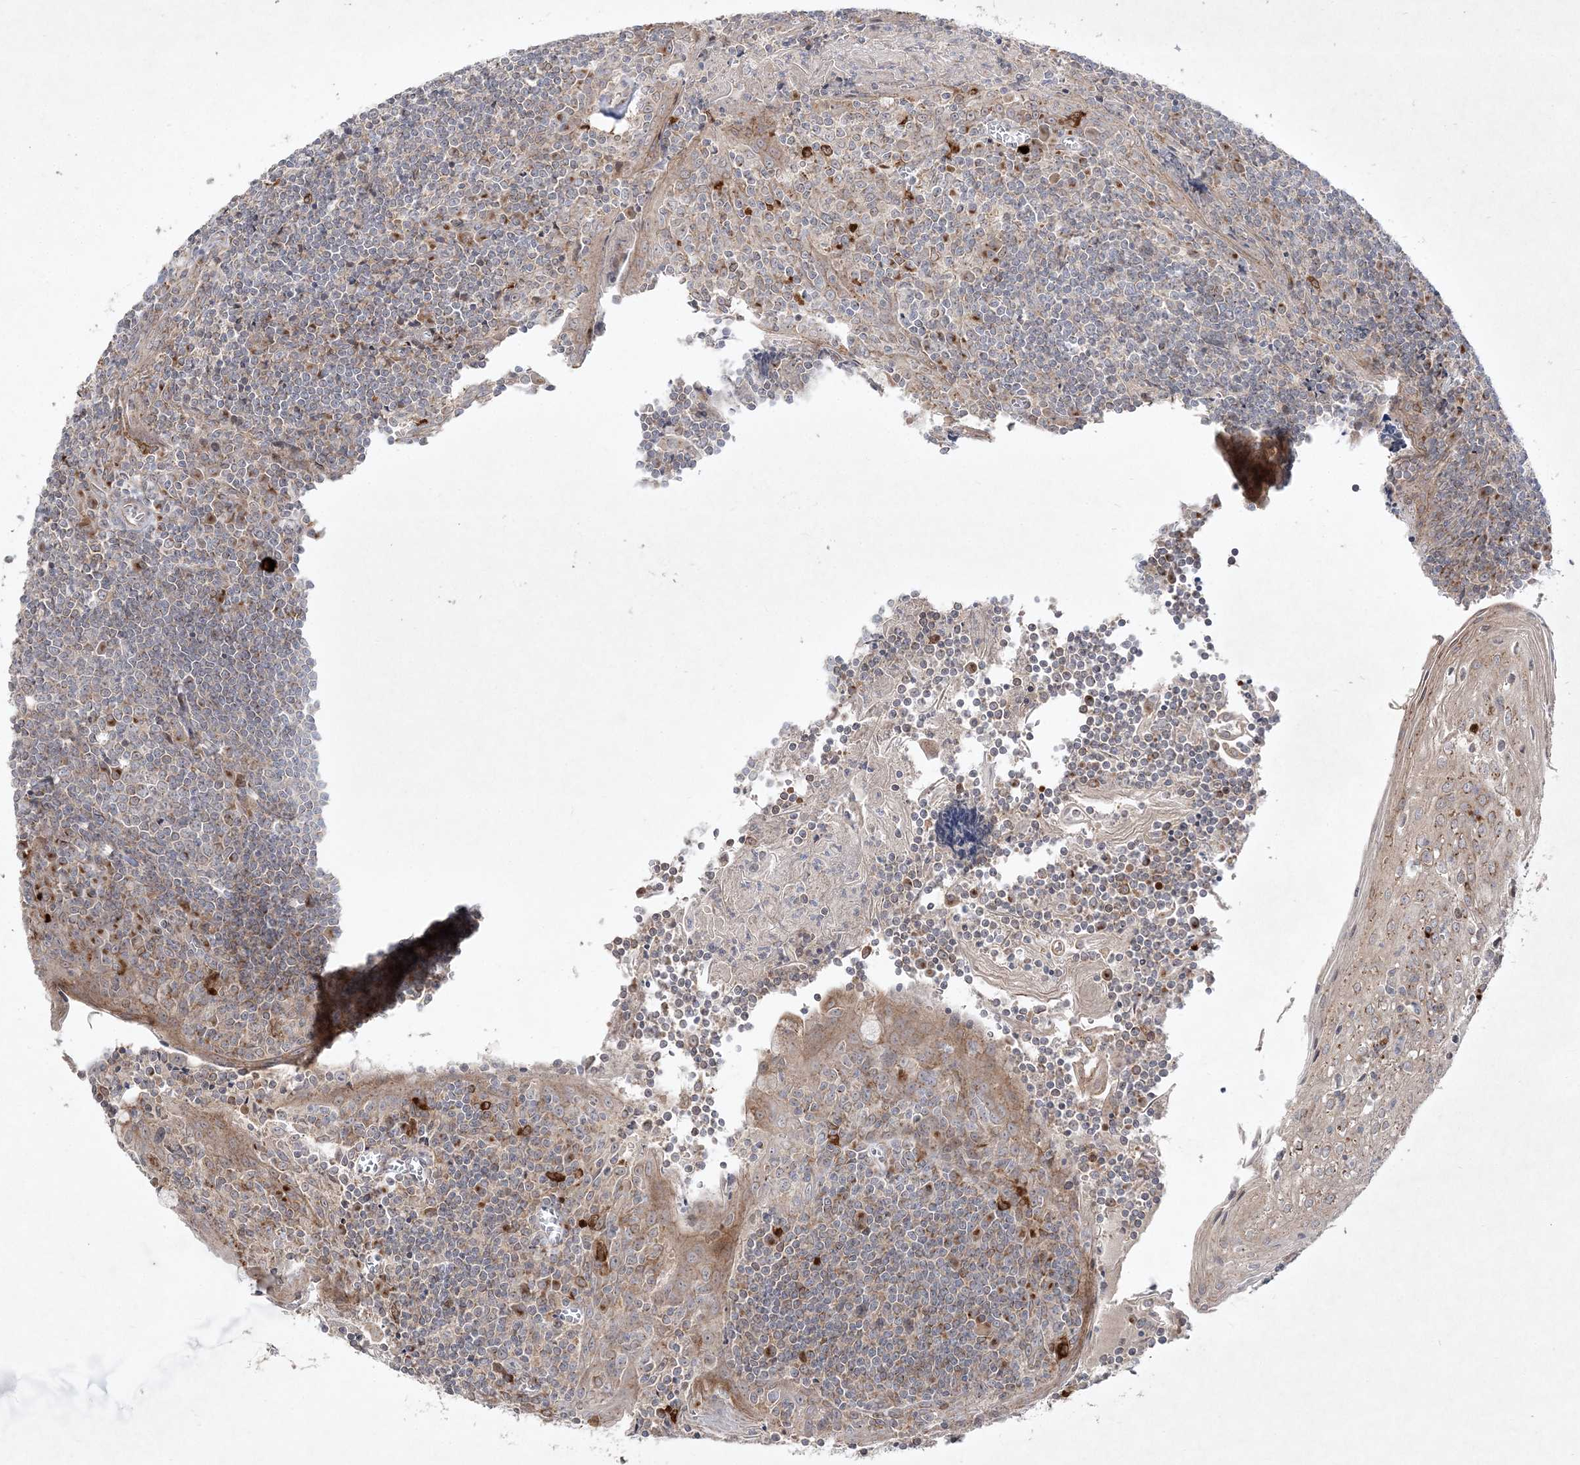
{"staining": {"intensity": "negative", "quantity": "none", "location": "none"}, "tissue": "tonsil", "cell_type": "Germinal center cells", "image_type": "normal", "snomed": [{"axis": "morphology", "description": "Normal tissue, NOS"}, {"axis": "topography", "description": "Tonsil"}], "caption": "This micrograph is of benign tonsil stained with IHC to label a protein in brown with the nuclei are counter-stained blue. There is no staining in germinal center cells. (Brightfield microscopy of DAB (3,3'-diaminobenzidine) immunohistochemistry (IHC) at high magnification).", "gene": "CLNK", "patient": {"sex": "male", "age": 27}}